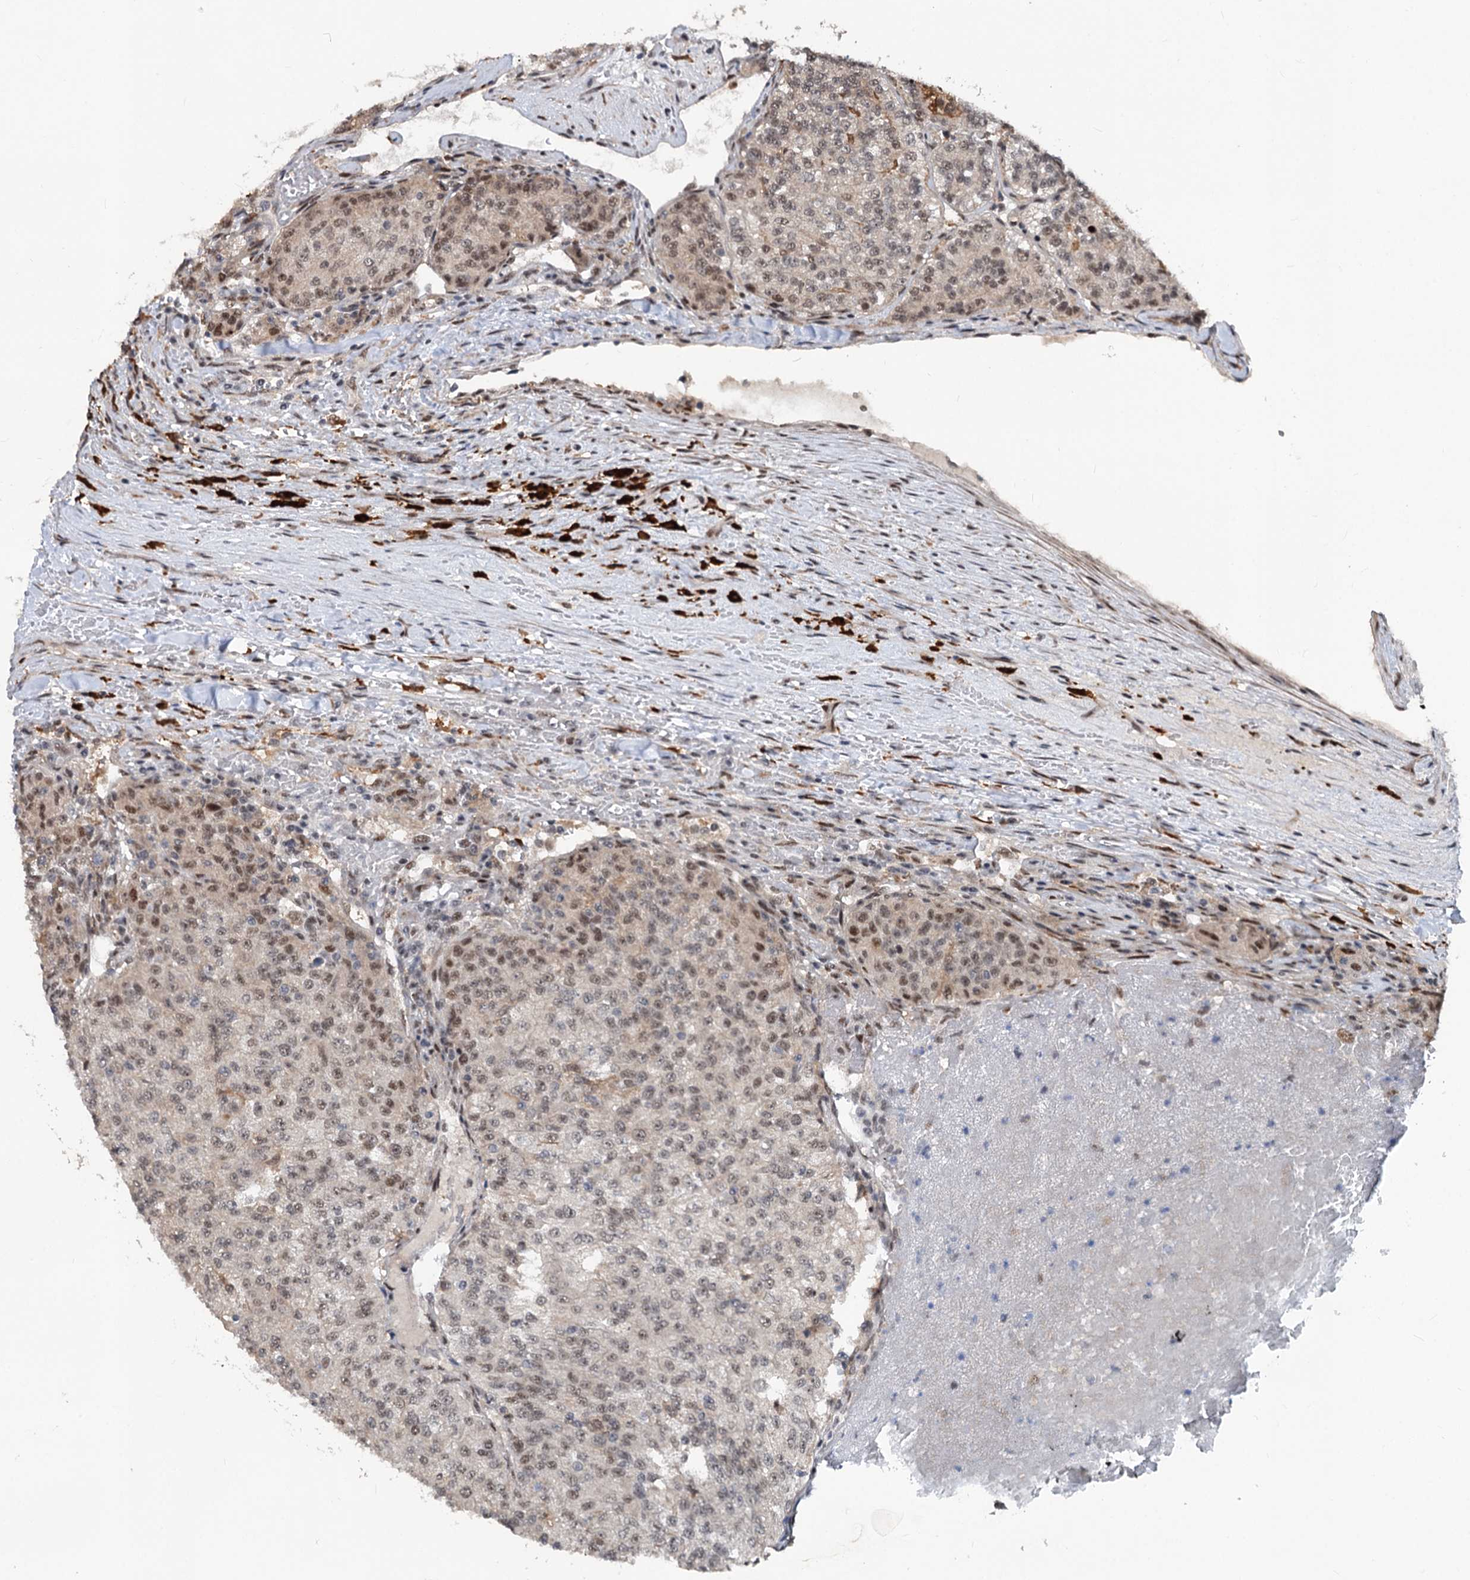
{"staining": {"intensity": "moderate", "quantity": "25%-75%", "location": "nuclear"}, "tissue": "renal cancer", "cell_type": "Tumor cells", "image_type": "cancer", "snomed": [{"axis": "morphology", "description": "Adenocarcinoma, NOS"}, {"axis": "topography", "description": "Kidney"}], "caption": "The image shows staining of adenocarcinoma (renal), revealing moderate nuclear protein positivity (brown color) within tumor cells. (DAB = brown stain, brightfield microscopy at high magnification).", "gene": "PHF8", "patient": {"sex": "female", "age": 63}}